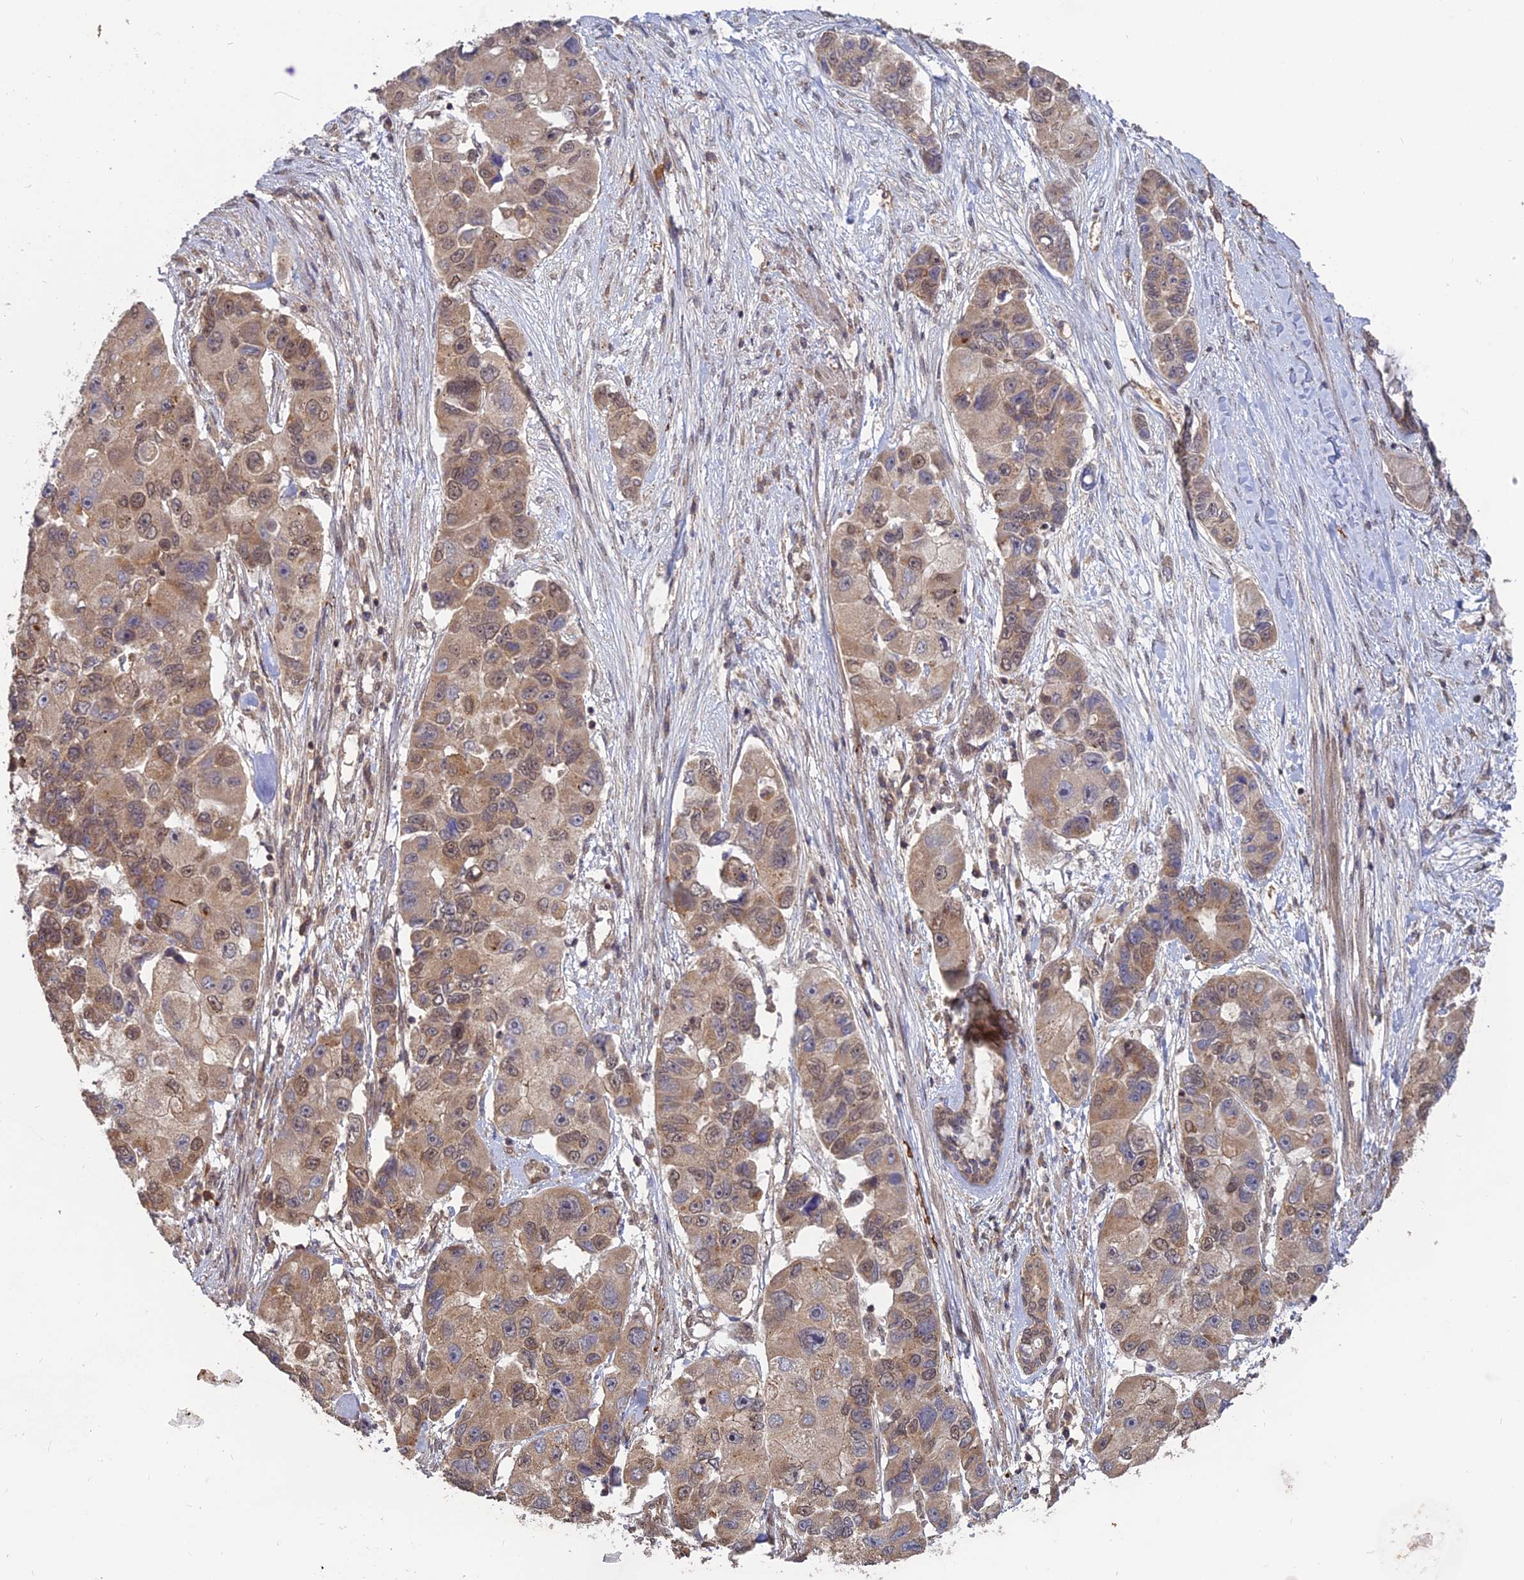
{"staining": {"intensity": "weak", "quantity": ">75%", "location": "cytoplasmic/membranous,nuclear"}, "tissue": "lung cancer", "cell_type": "Tumor cells", "image_type": "cancer", "snomed": [{"axis": "morphology", "description": "Adenocarcinoma, NOS"}, {"axis": "topography", "description": "Lung"}], "caption": "This image shows immunohistochemistry staining of adenocarcinoma (lung), with low weak cytoplasmic/membranous and nuclear staining in about >75% of tumor cells.", "gene": "PKIG", "patient": {"sex": "female", "age": 54}}